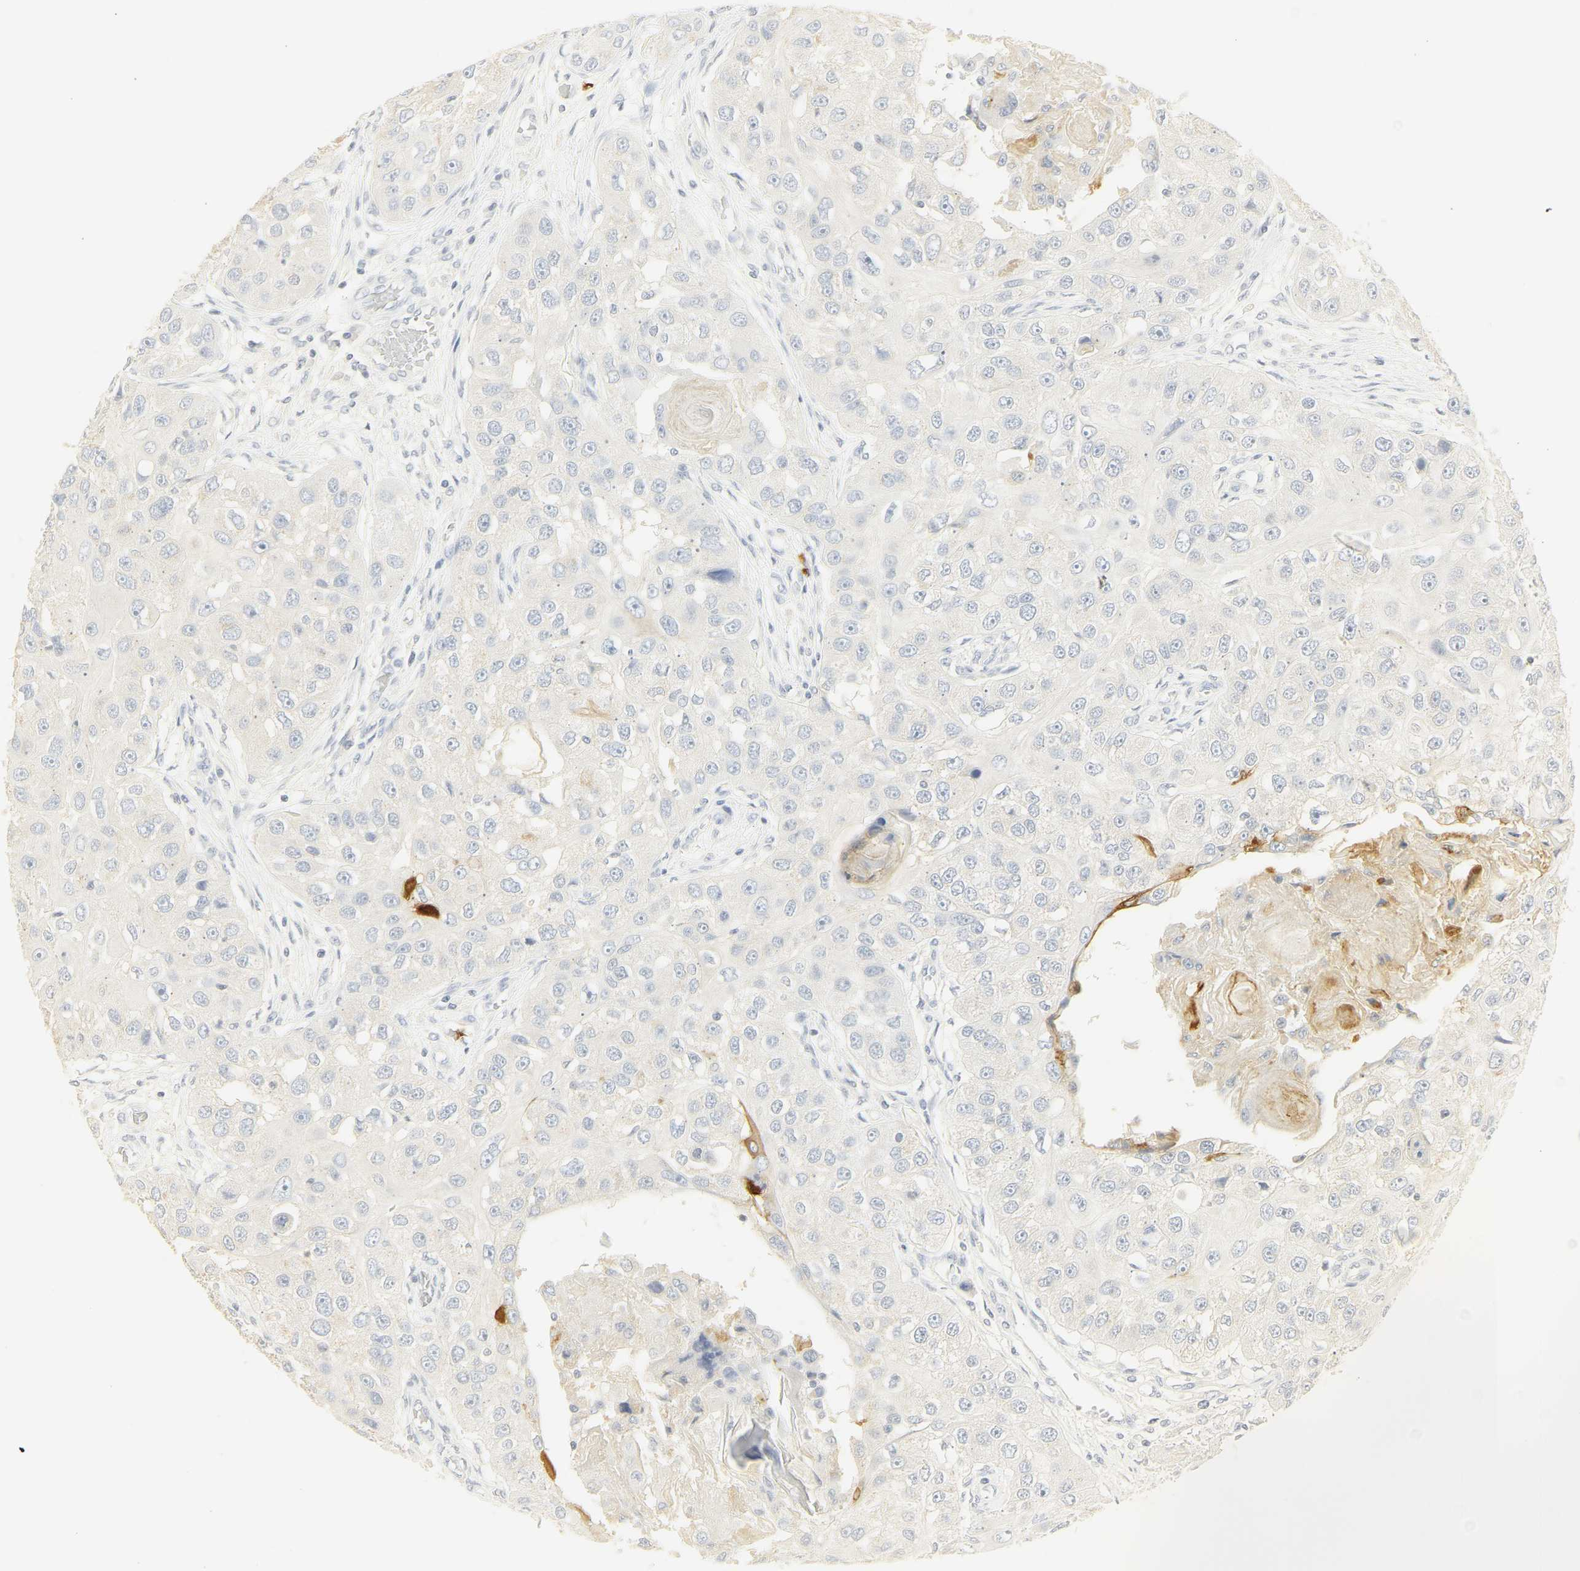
{"staining": {"intensity": "negative", "quantity": "none", "location": "none"}, "tissue": "head and neck cancer", "cell_type": "Tumor cells", "image_type": "cancer", "snomed": [{"axis": "morphology", "description": "Normal tissue, NOS"}, {"axis": "morphology", "description": "Squamous cell carcinoma, NOS"}, {"axis": "topography", "description": "Skeletal muscle"}, {"axis": "topography", "description": "Head-Neck"}], "caption": "The IHC histopathology image has no significant positivity in tumor cells of squamous cell carcinoma (head and neck) tissue.", "gene": "CEACAM5", "patient": {"sex": "male", "age": 51}}